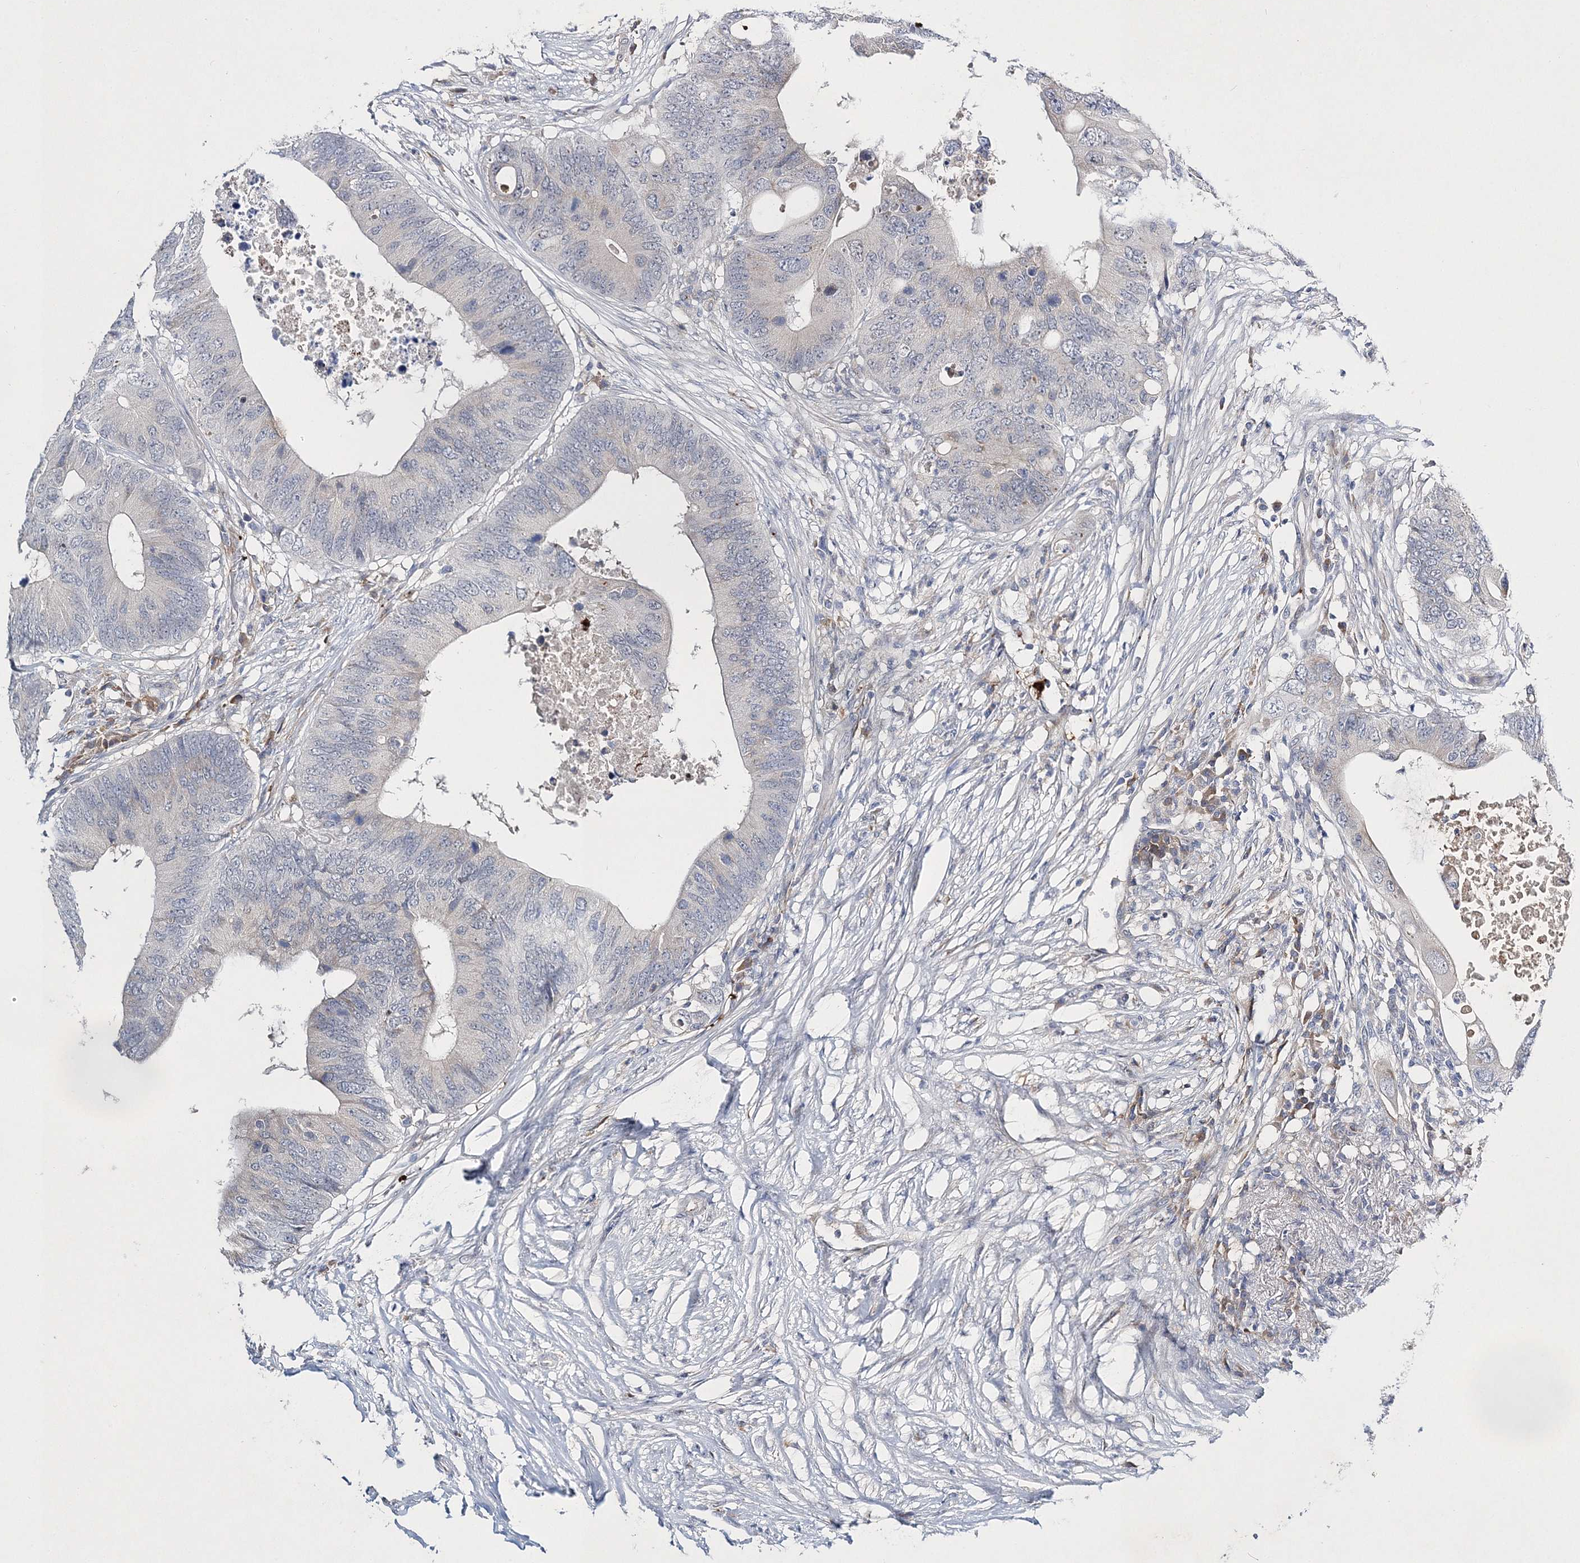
{"staining": {"intensity": "negative", "quantity": "none", "location": "none"}, "tissue": "colorectal cancer", "cell_type": "Tumor cells", "image_type": "cancer", "snomed": [{"axis": "morphology", "description": "Adenocarcinoma, NOS"}, {"axis": "topography", "description": "Colon"}], "caption": "The IHC image has no significant staining in tumor cells of colorectal cancer (adenocarcinoma) tissue.", "gene": "MYOZ2", "patient": {"sex": "male", "age": 71}}